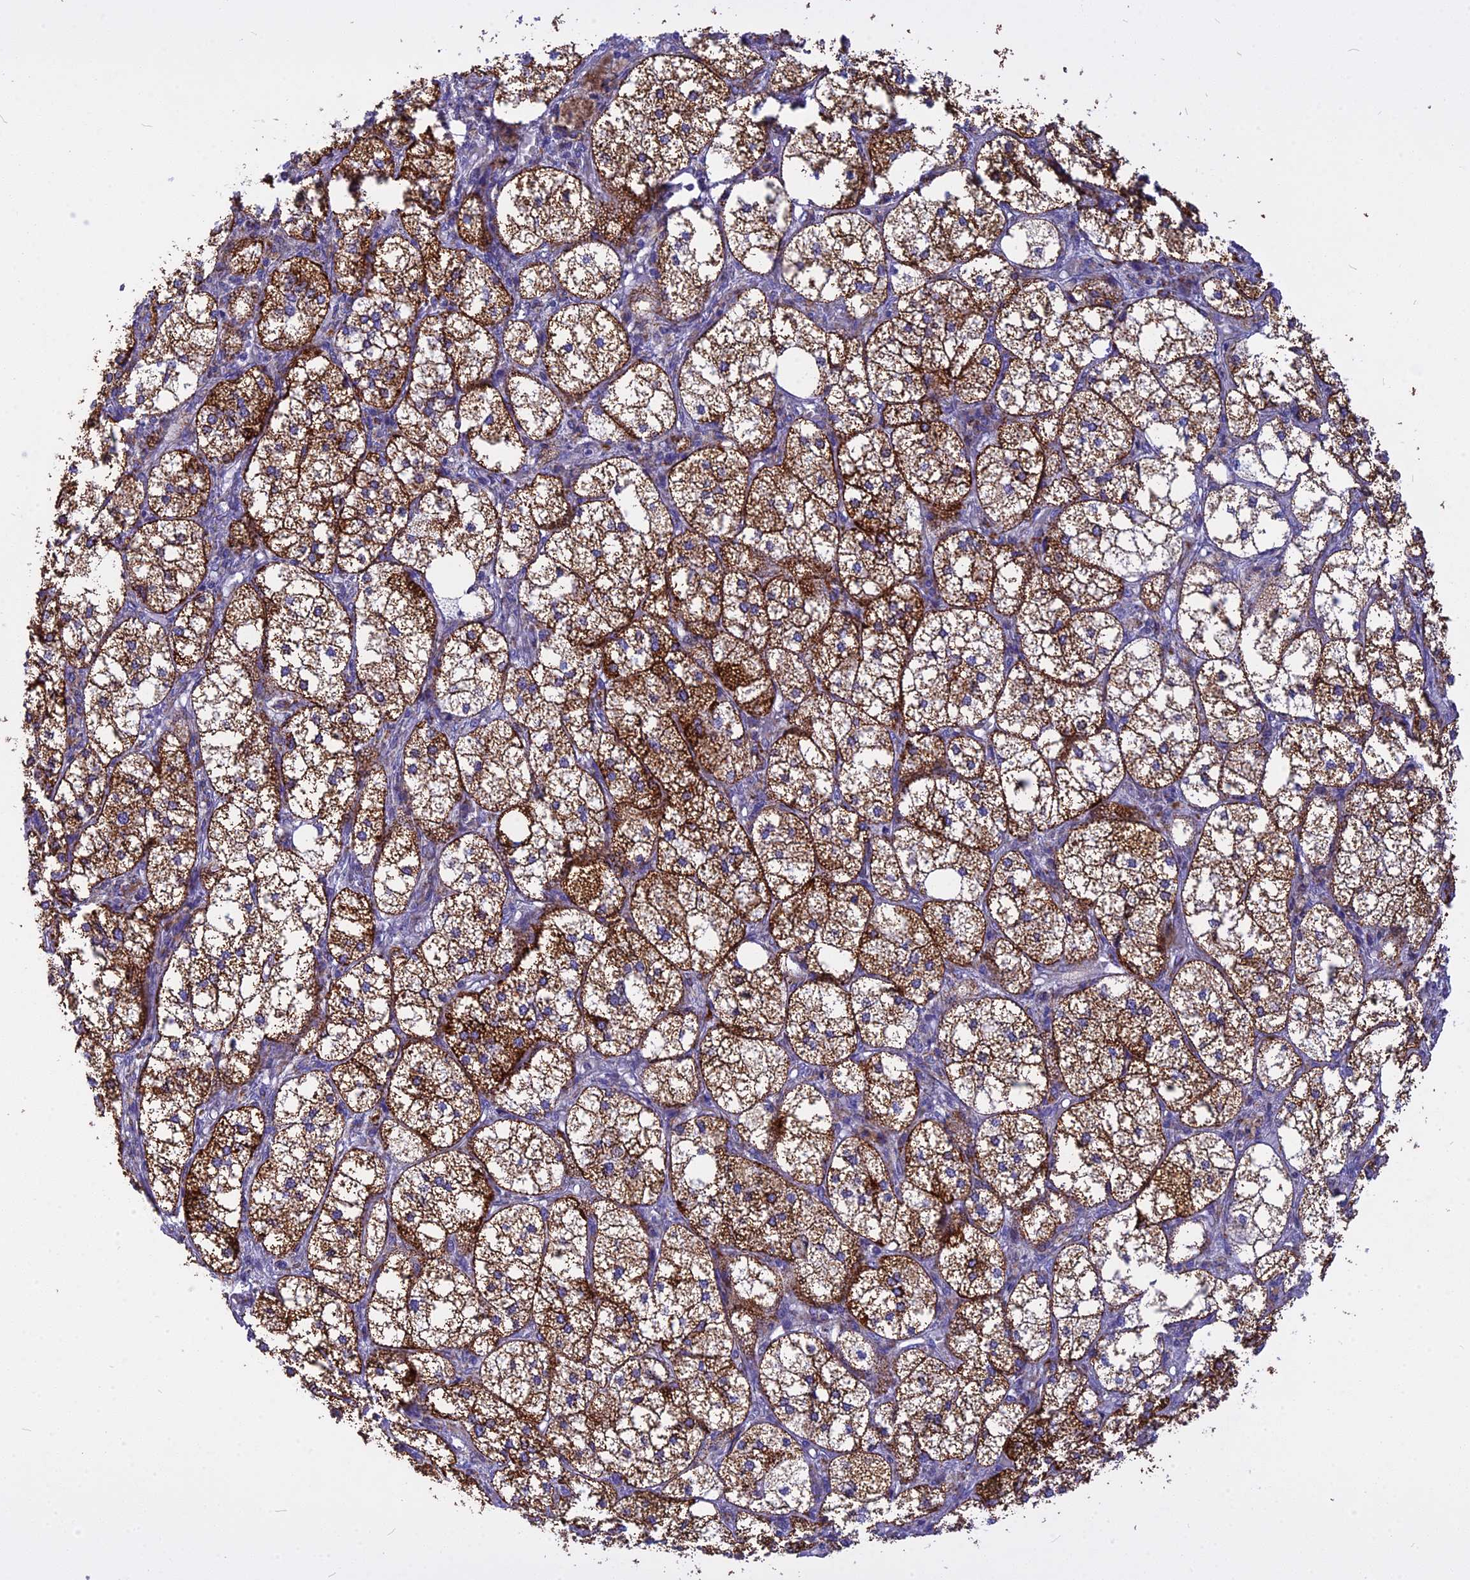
{"staining": {"intensity": "strong", "quantity": ">75%", "location": "cytoplasmic/membranous"}, "tissue": "adrenal gland", "cell_type": "Glandular cells", "image_type": "normal", "snomed": [{"axis": "morphology", "description": "Normal tissue, NOS"}, {"axis": "topography", "description": "Adrenal gland"}], "caption": "Strong cytoplasmic/membranous positivity for a protein is appreciated in about >75% of glandular cells of normal adrenal gland using IHC.", "gene": "VDAC2", "patient": {"sex": "female", "age": 61}}